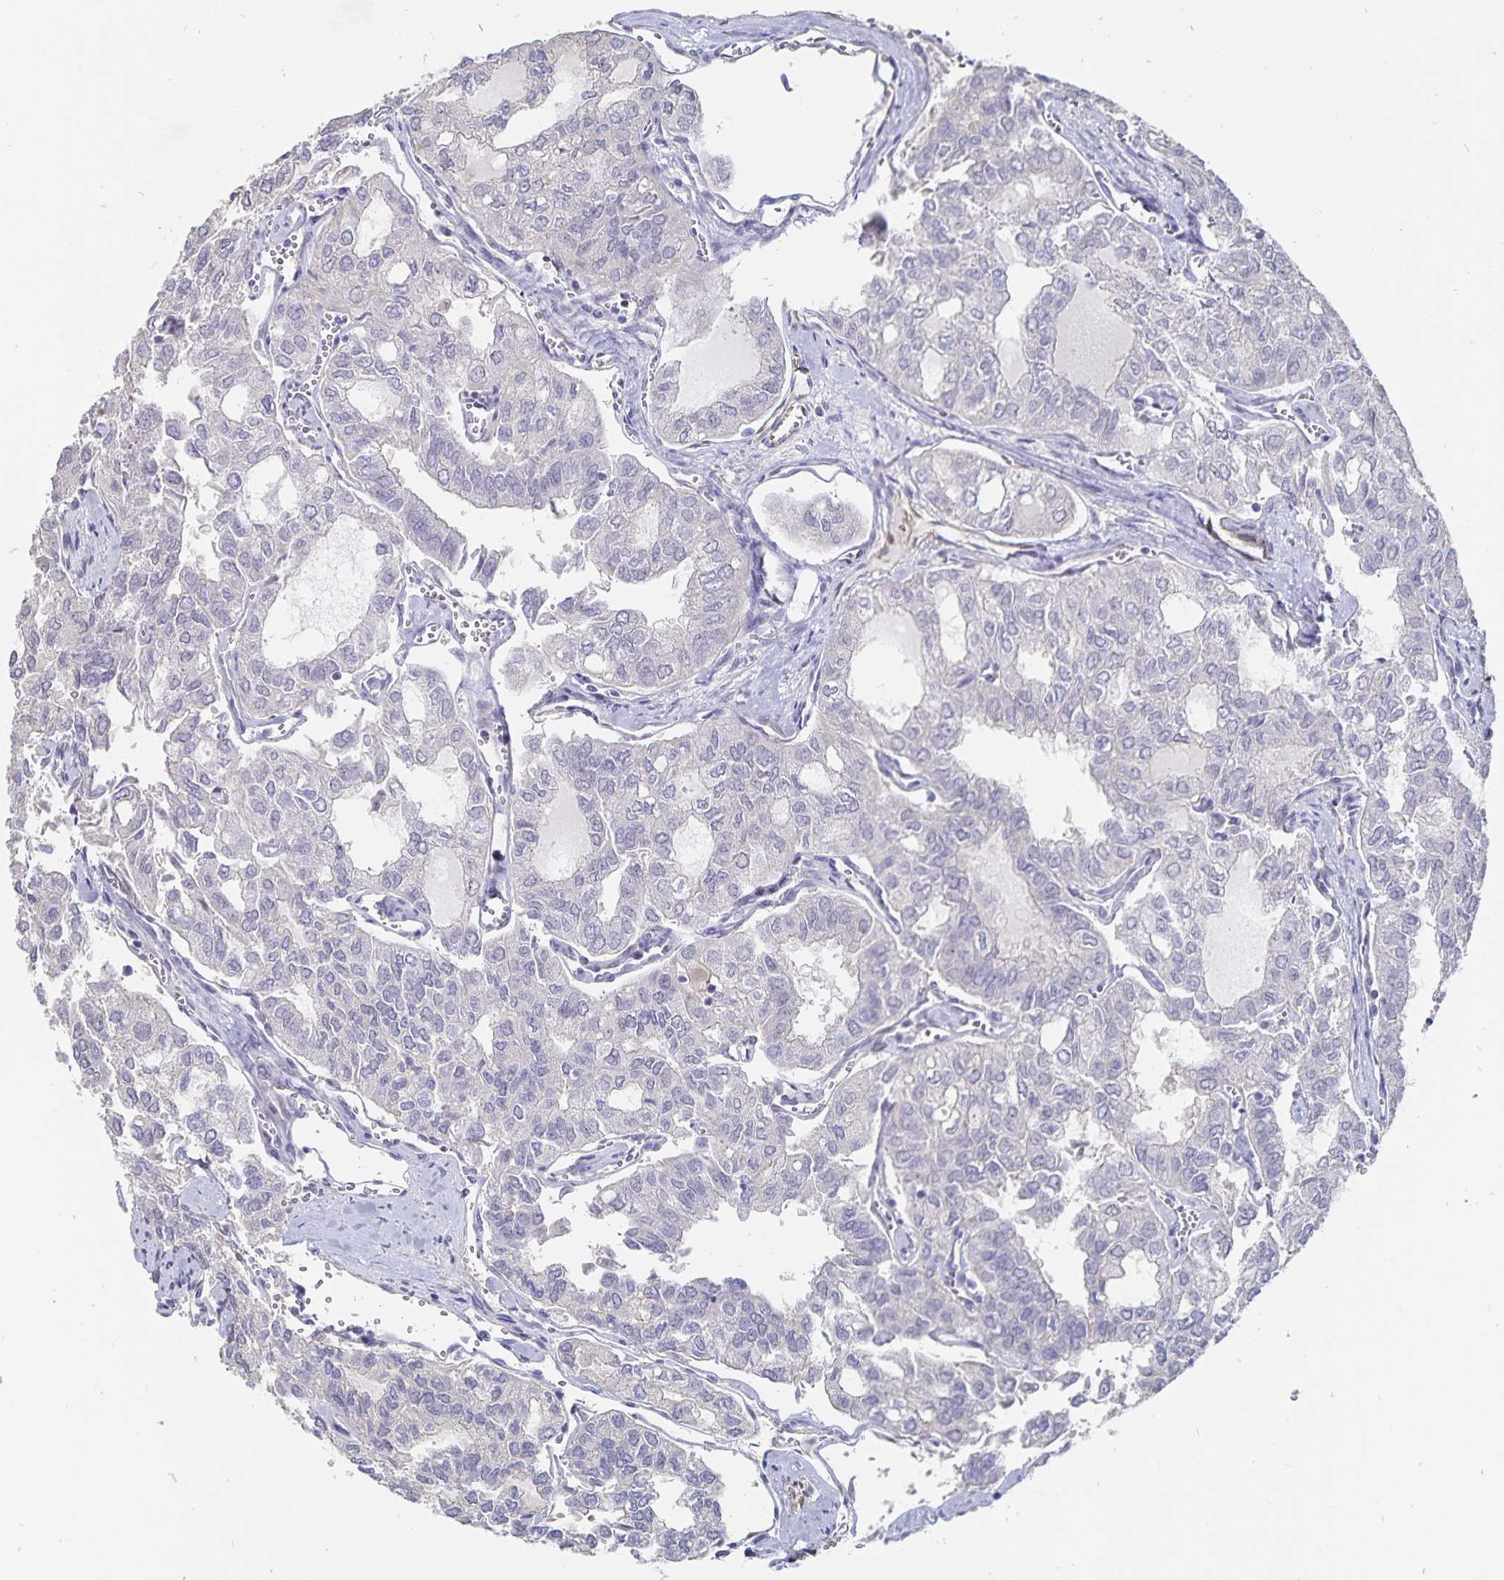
{"staining": {"intensity": "negative", "quantity": "none", "location": "none"}, "tissue": "thyroid cancer", "cell_type": "Tumor cells", "image_type": "cancer", "snomed": [{"axis": "morphology", "description": "Follicular adenoma carcinoma, NOS"}, {"axis": "topography", "description": "Thyroid gland"}], "caption": "This is an immunohistochemistry (IHC) histopathology image of thyroid cancer (follicular adenoma carcinoma). There is no expression in tumor cells.", "gene": "SSTR1", "patient": {"sex": "male", "age": 75}}